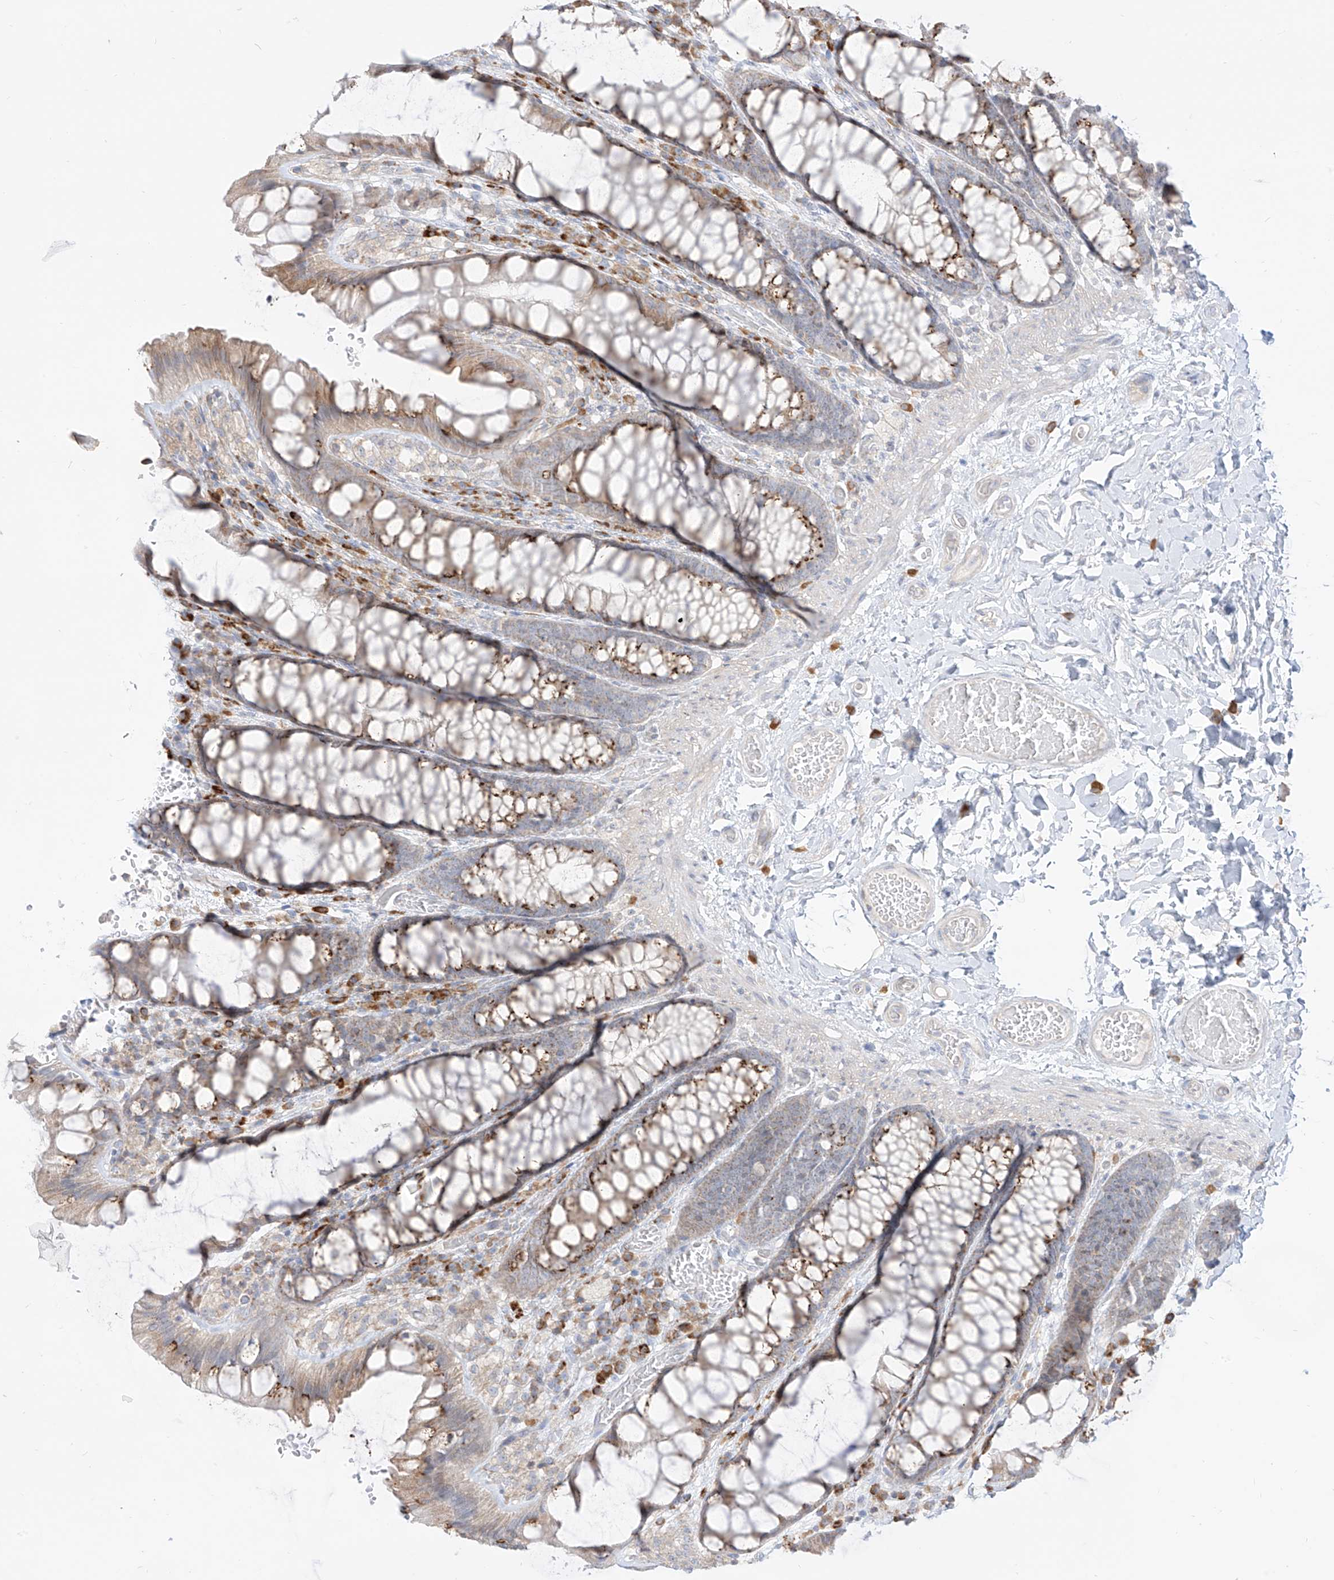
{"staining": {"intensity": "negative", "quantity": "none", "location": "none"}, "tissue": "colon", "cell_type": "Endothelial cells", "image_type": "normal", "snomed": [{"axis": "morphology", "description": "Normal tissue, NOS"}, {"axis": "topography", "description": "Colon"}], "caption": "This is a micrograph of immunohistochemistry (IHC) staining of normal colon, which shows no expression in endothelial cells. Nuclei are stained in blue.", "gene": "SYTL3", "patient": {"sex": "male", "age": 47}}